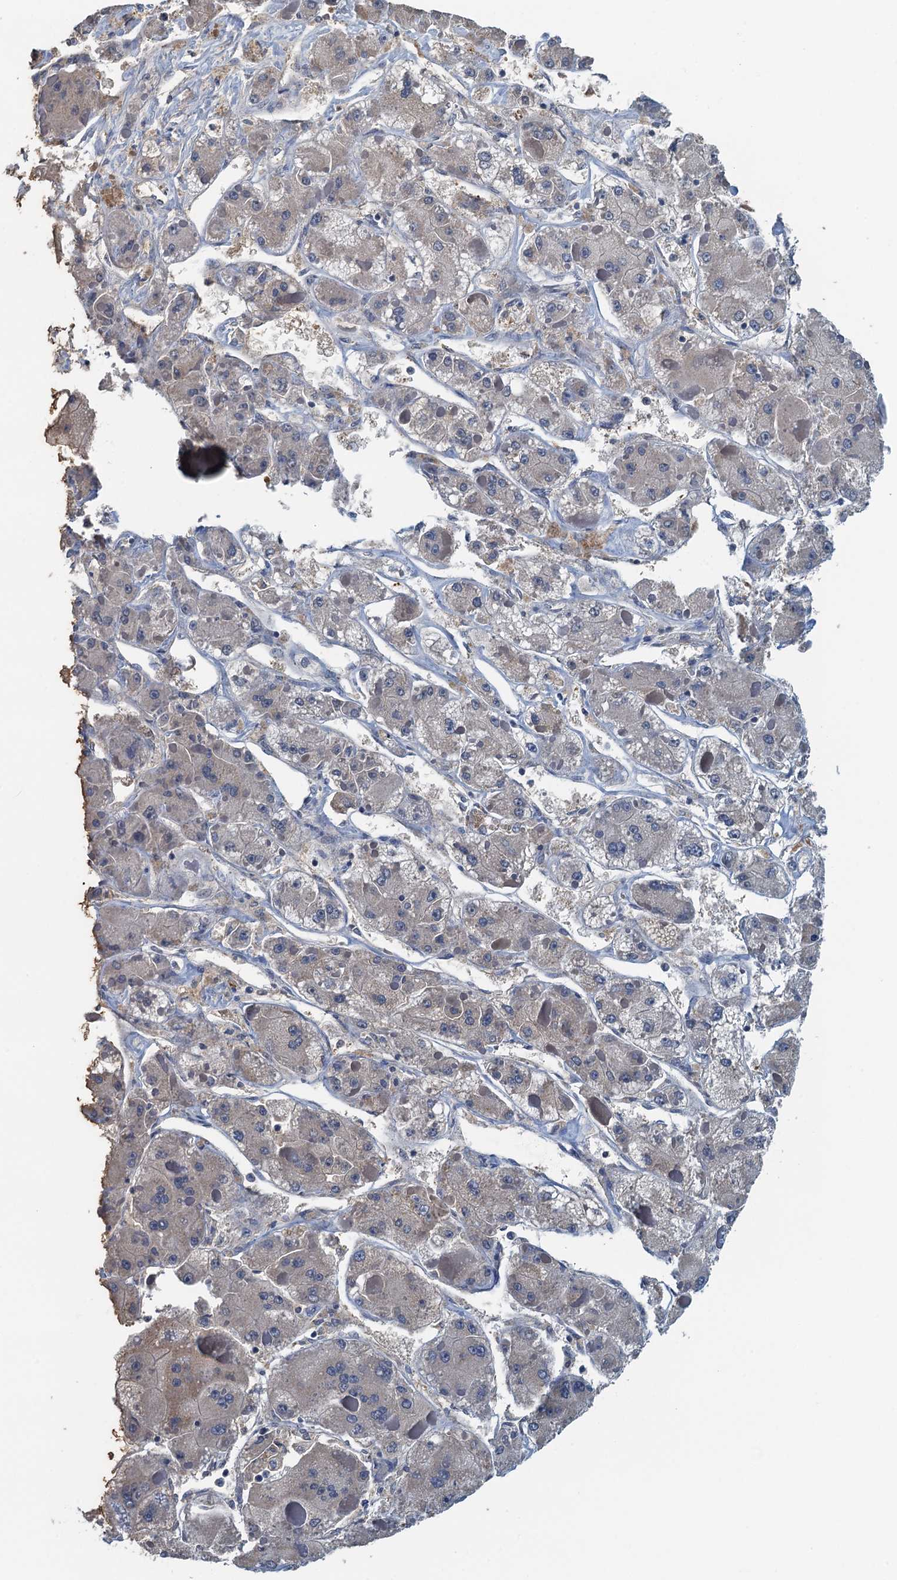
{"staining": {"intensity": "negative", "quantity": "none", "location": "none"}, "tissue": "liver cancer", "cell_type": "Tumor cells", "image_type": "cancer", "snomed": [{"axis": "morphology", "description": "Carcinoma, Hepatocellular, NOS"}, {"axis": "topography", "description": "Liver"}], "caption": "High power microscopy histopathology image of an immunohistochemistry image of liver cancer (hepatocellular carcinoma), revealing no significant staining in tumor cells.", "gene": "LSM14B", "patient": {"sex": "female", "age": 73}}